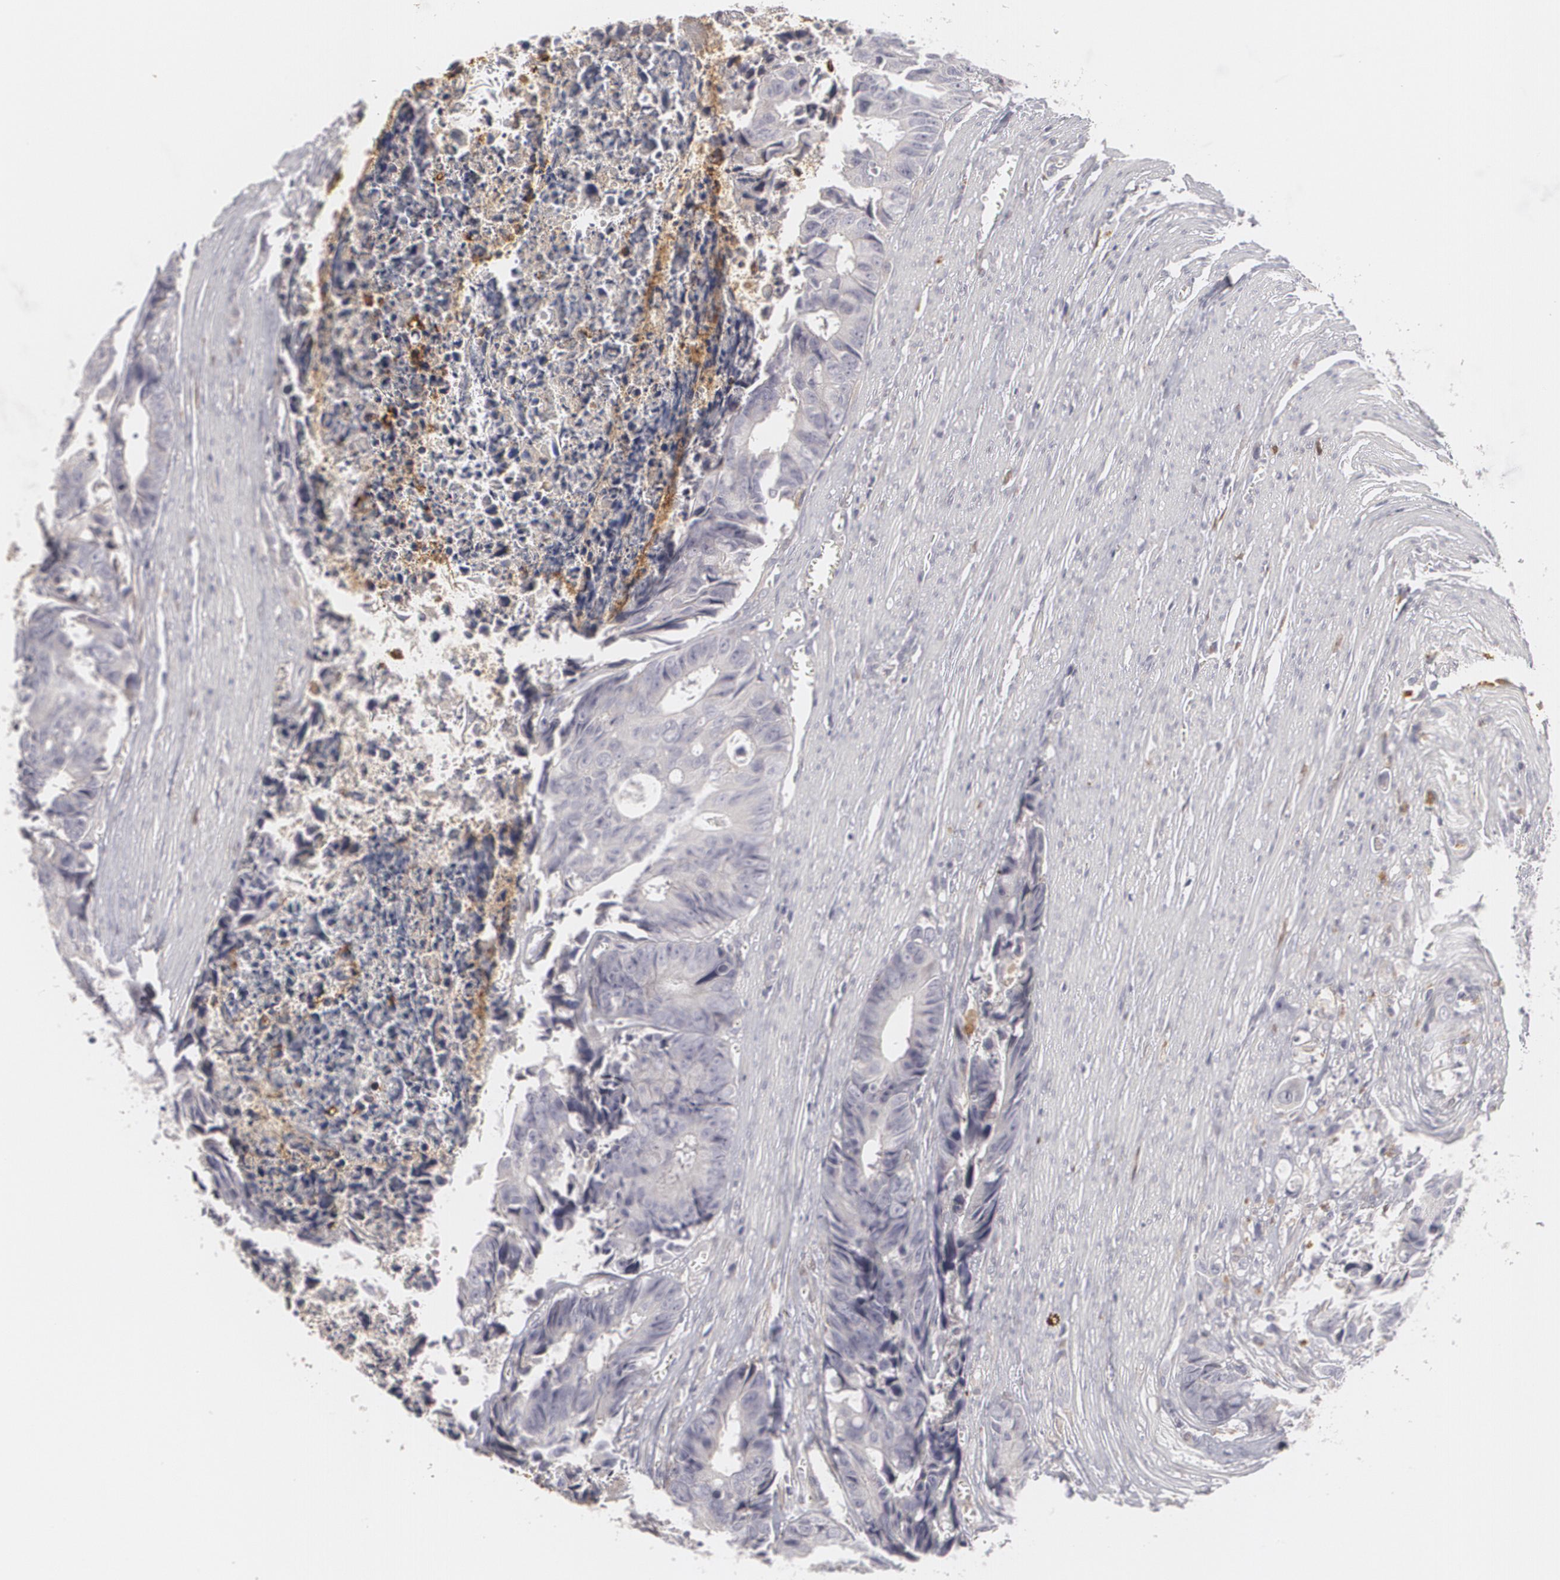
{"staining": {"intensity": "negative", "quantity": "none", "location": "none"}, "tissue": "colorectal cancer", "cell_type": "Tumor cells", "image_type": "cancer", "snomed": [{"axis": "morphology", "description": "Adenocarcinoma, NOS"}, {"axis": "topography", "description": "Rectum"}], "caption": "High magnification brightfield microscopy of colorectal cancer stained with DAB (brown) and counterstained with hematoxylin (blue): tumor cells show no significant expression.", "gene": "EFS", "patient": {"sex": "female", "age": 98}}